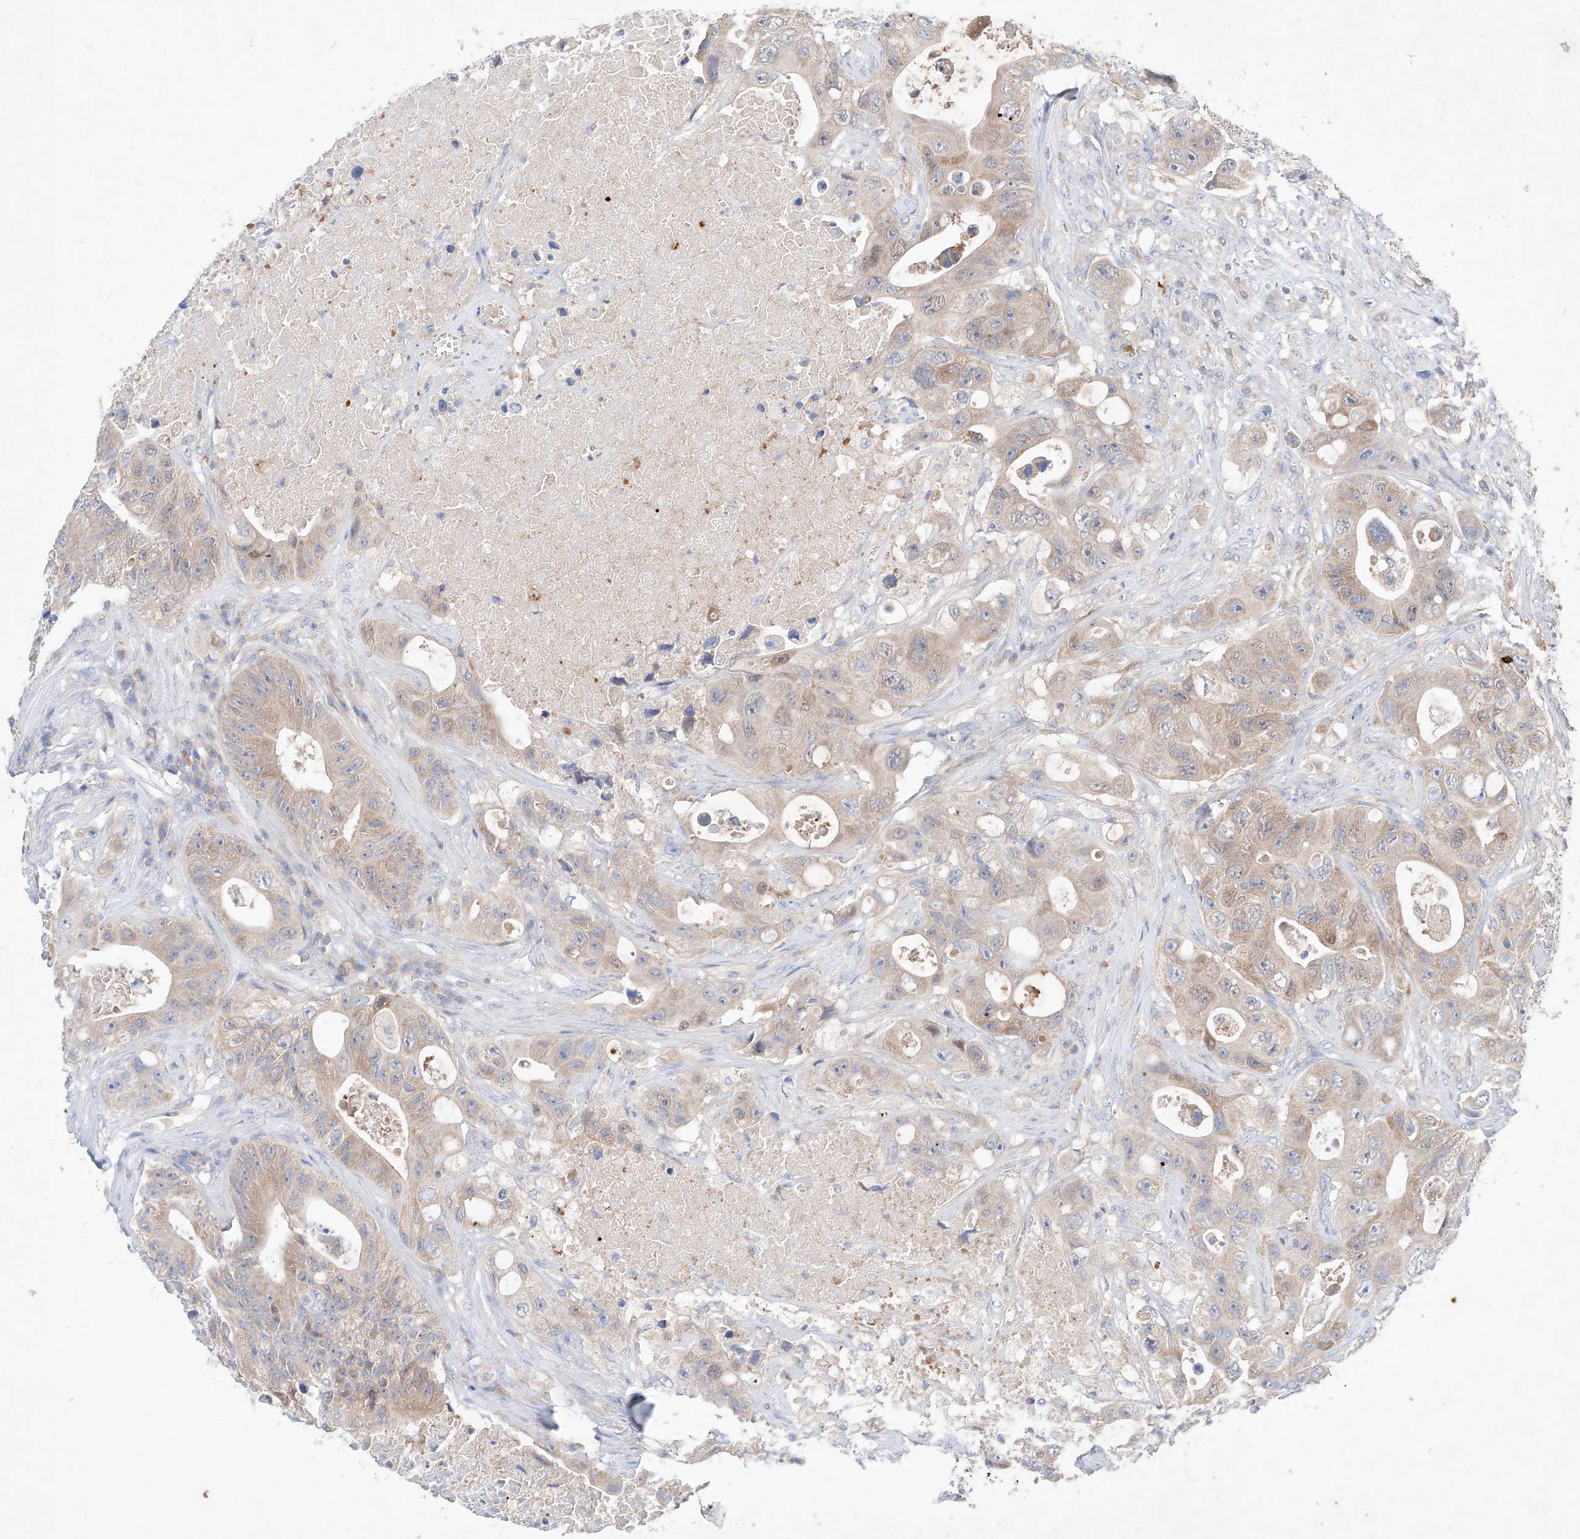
{"staining": {"intensity": "weak", "quantity": "<25%", "location": "cytoplasmic/membranous"}, "tissue": "colorectal cancer", "cell_type": "Tumor cells", "image_type": "cancer", "snomed": [{"axis": "morphology", "description": "Adenocarcinoma, NOS"}, {"axis": "topography", "description": "Colon"}], "caption": "Tumor cells are negative for brown protein staining in colorectal adenocarcinoma.", "gene": "TSNAX", "patient": {"sex": "female", "age": 46}}